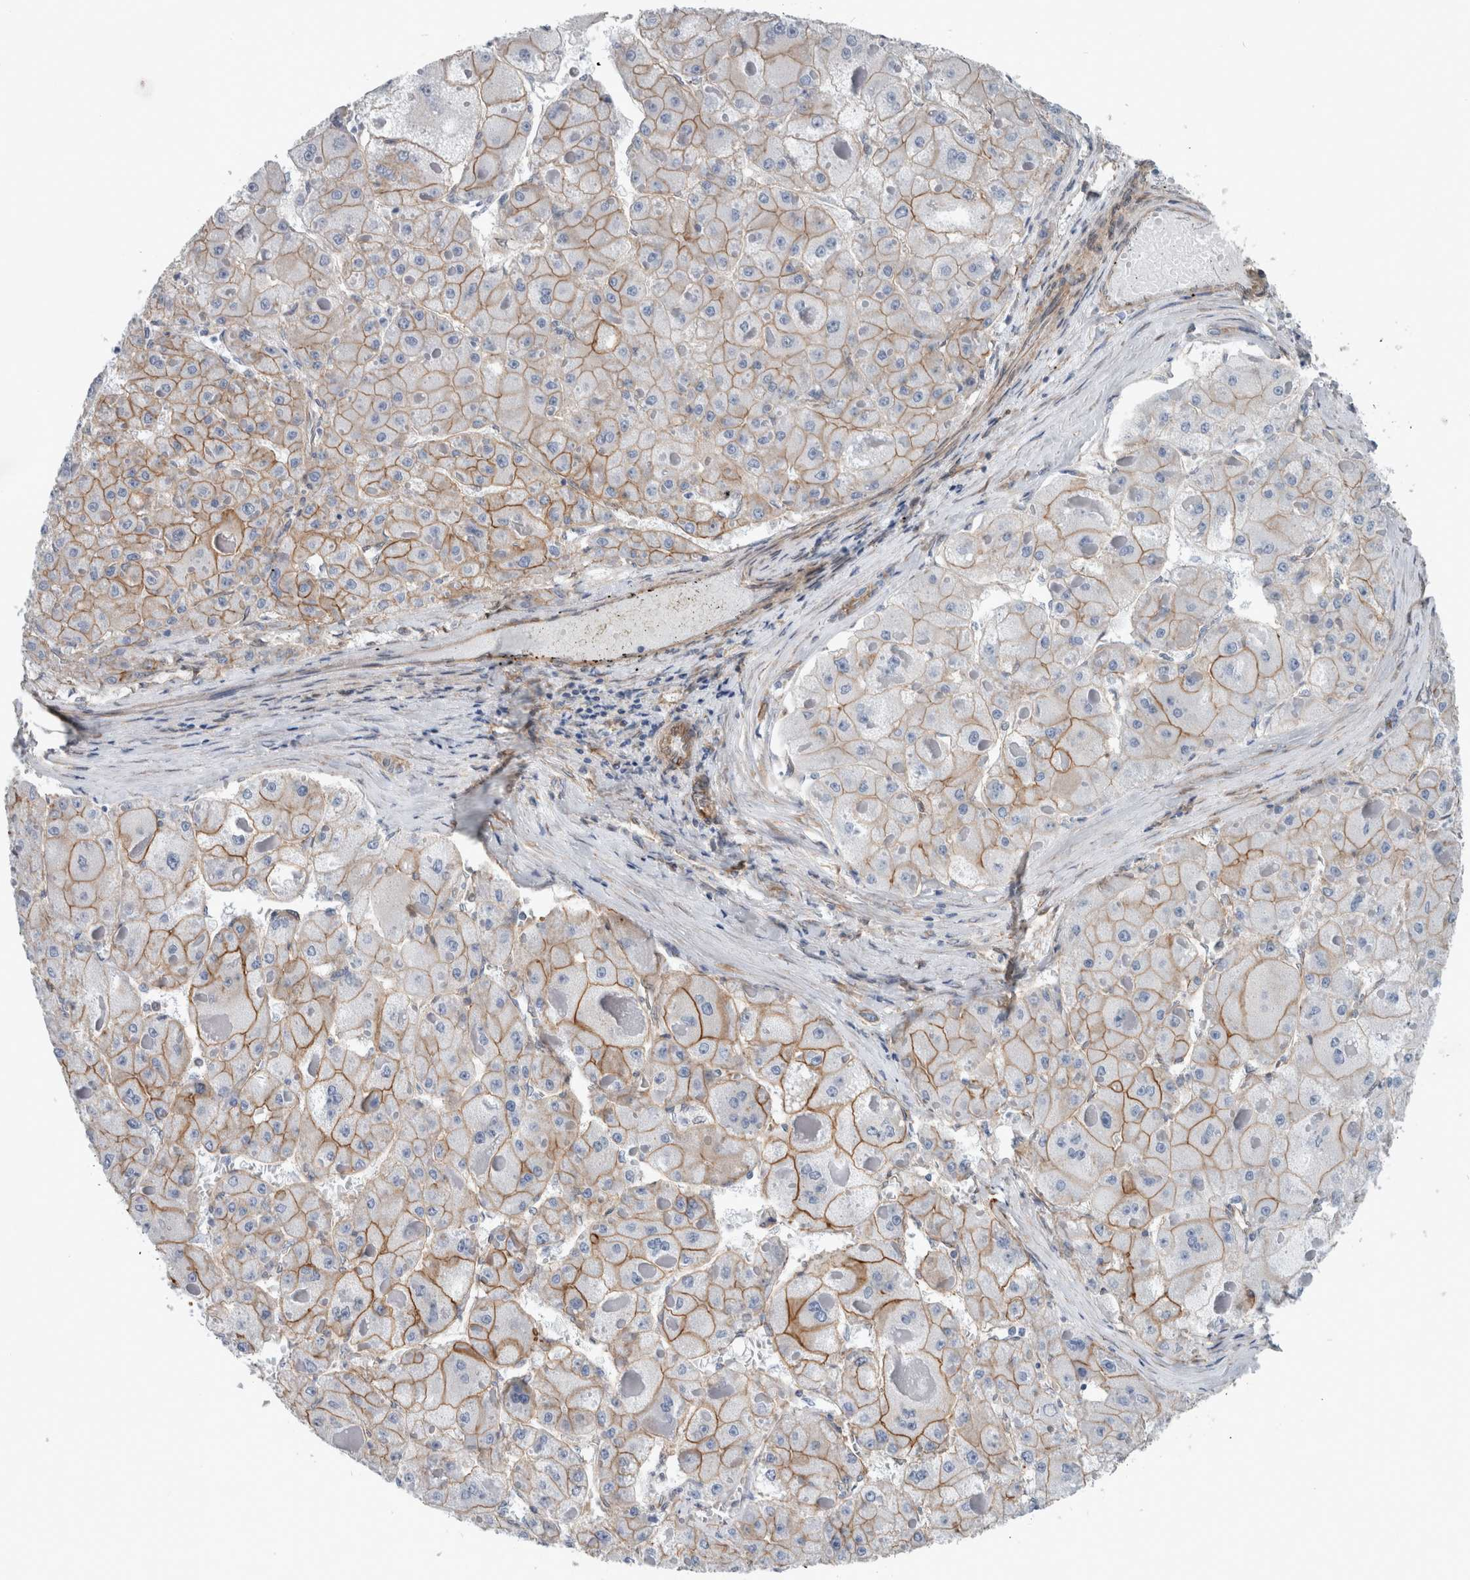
{"staining": {"intensity": "moderate", "quantity": ">75%", "location": "cytoplasmic/membranous"}, "tissue": "liver cancer", "cell_type": "Tumor cells", "image_type": "cancer", "snomed": [{"axis": "morphology", "description": "Carcinoma, Hepatocellular, NOS"}, {"axis": "topography", "description": "Liver"}], "caption": "Human liver cancer stained with a brown dye displays moderate cytoplasmic/membranous positive expression in about >75% of tumor cells.", "gene": "PLEC", "patient": {"sex": "female", "age": 73}}